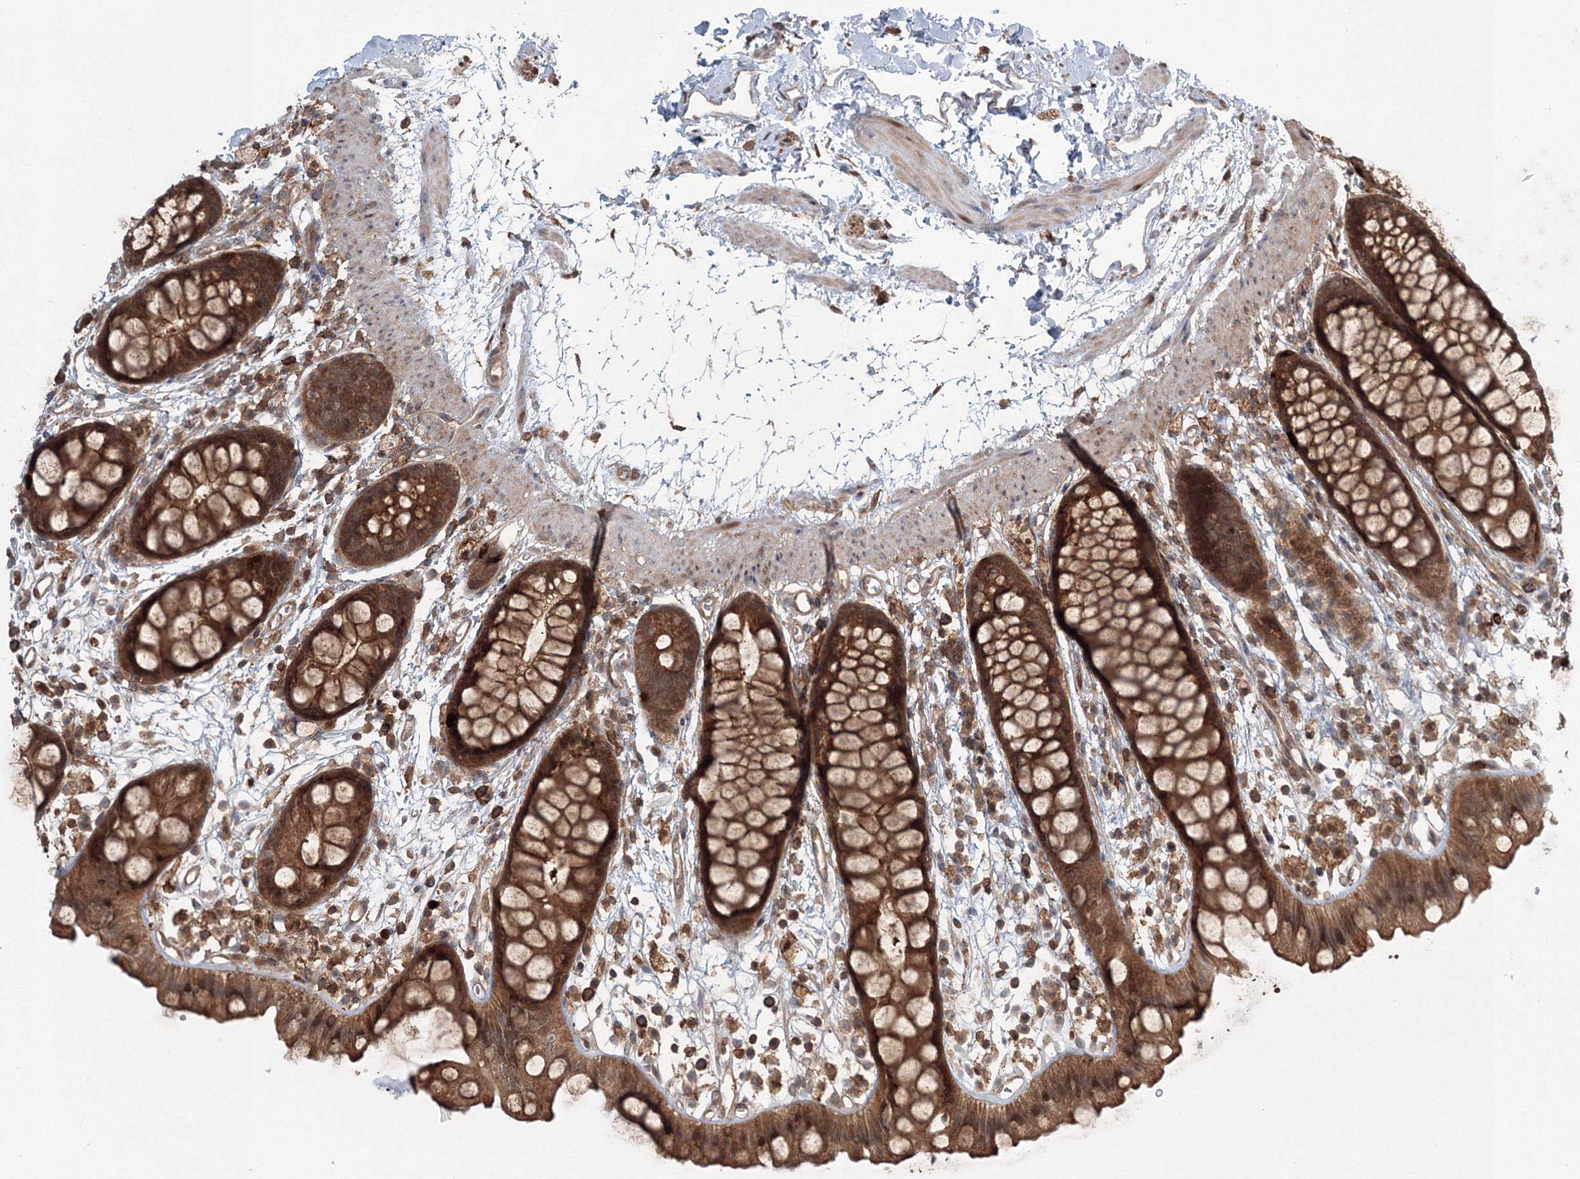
{"staining": {"intensity": "strong", "quantity": ">75%", "location": "cytoplasmic/membranous"}, "tissue": "rectum", "cell_type": "Glandular cells", "image_type": "normal", "snomed": [{"axis": "morphology", "description": "Normal tissue, NOS"}, {"axis": "topography", "description": "Rectum"}], "caption": "Protein analysis of normal rectum exhibits strong cytoplasmic/membranous staining in about >75% of glandular cells. (DAB (3,3'-diaminobenzidine) IHC, brown staining for protein, blue staining for nuclei).", "gene": "MKRN2", "patient": {"sex": "female", "age": 65}}